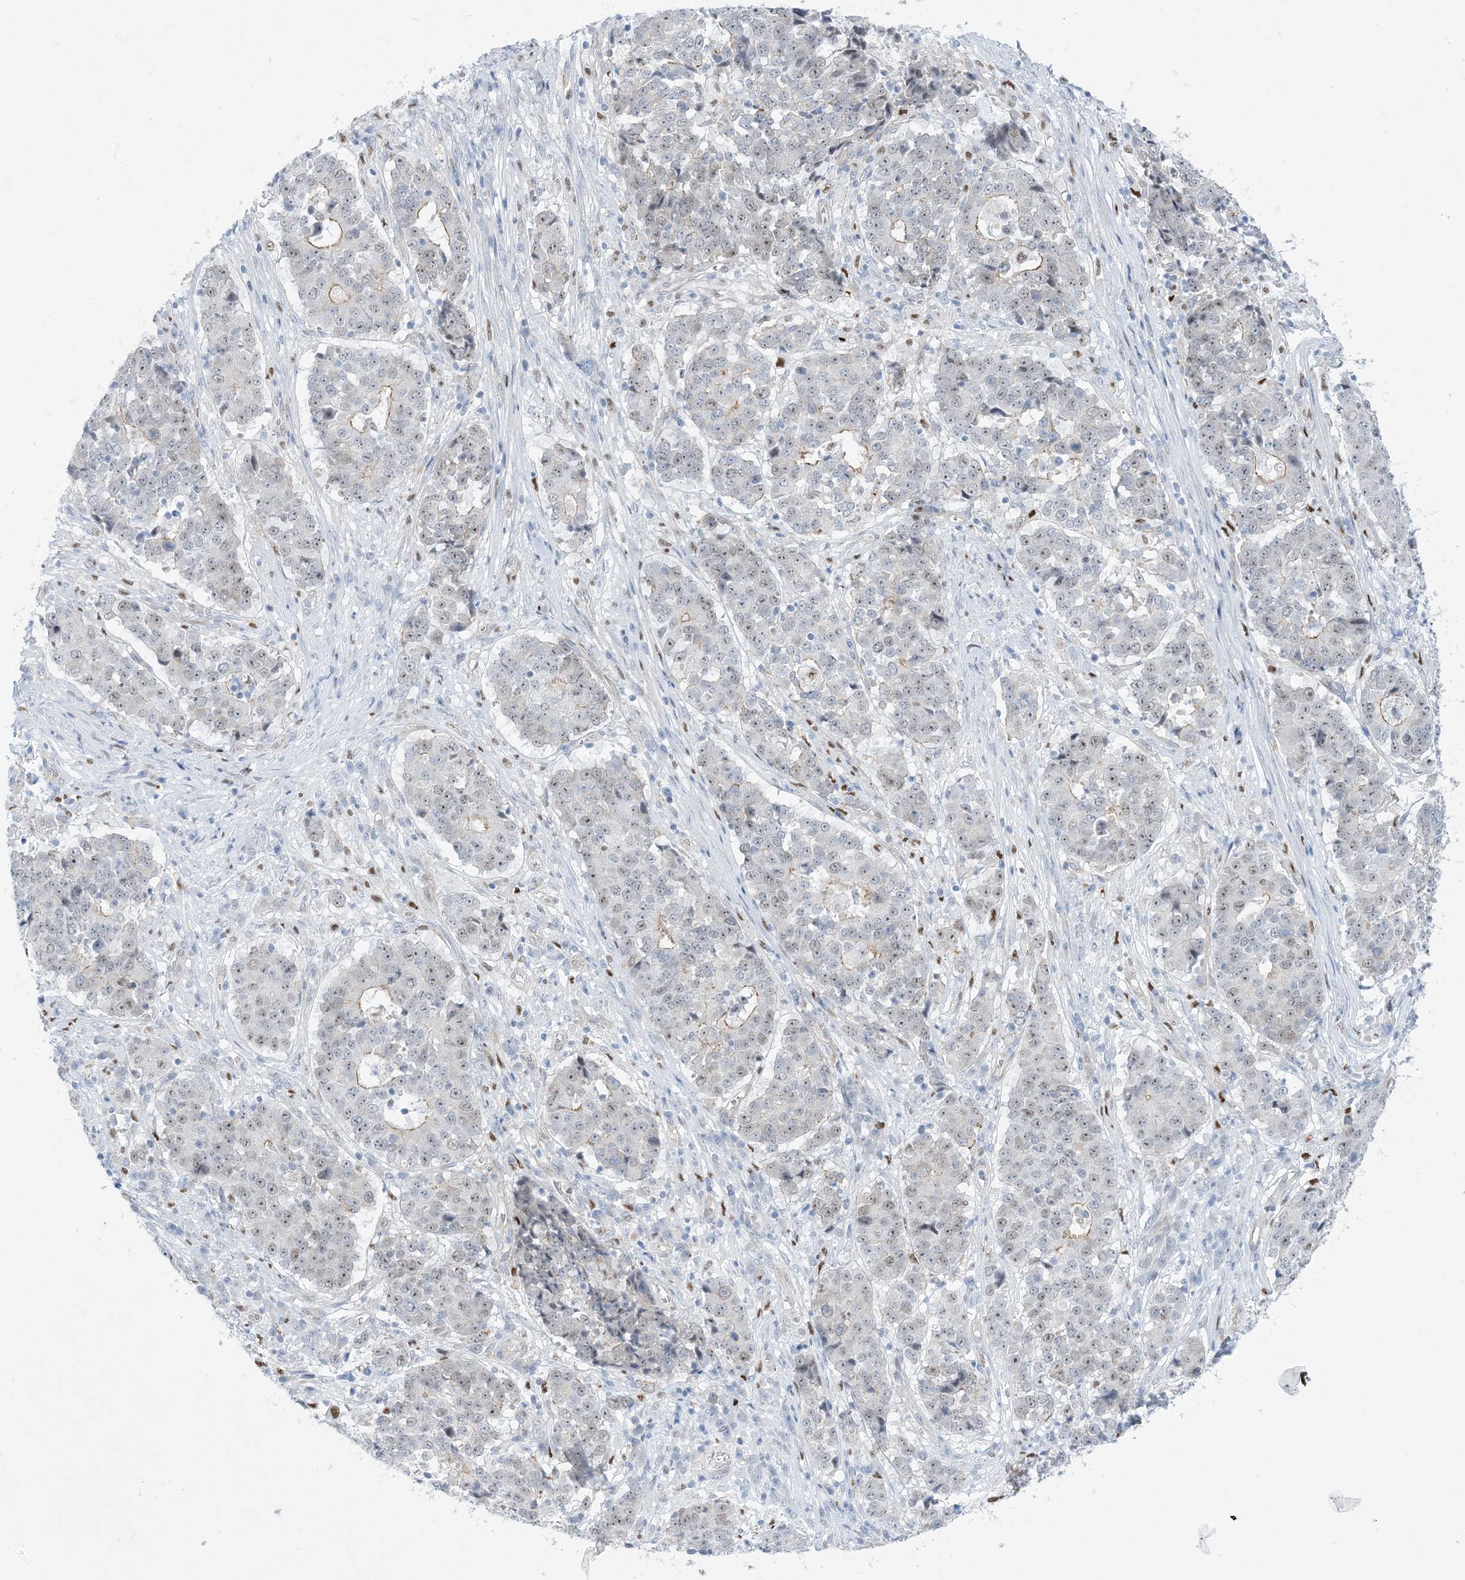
{"staining": {"intensity": "weak", "quantity": "25%-75%", "location": "nuclear"}, "tissue": "stomach cancer", "cell_type": "Tumor cells", "image_type": "cancer", "snomed": [{"axis": "morphology", "description": "Adenocarcinoma, NOS"}, {"axis": "topography", "description": "Stomach"}], "caption": "Immunohistochemistry (IHC) (DAB (3,3'-diaminobenzidine)) staining of human adenocarcinoma (stomach) shows weak nuclear protein positivity in approximately 25%-75% of tumor cells.", "gene": "MARS2", "patient": {"sex": "male", "age": 59}}